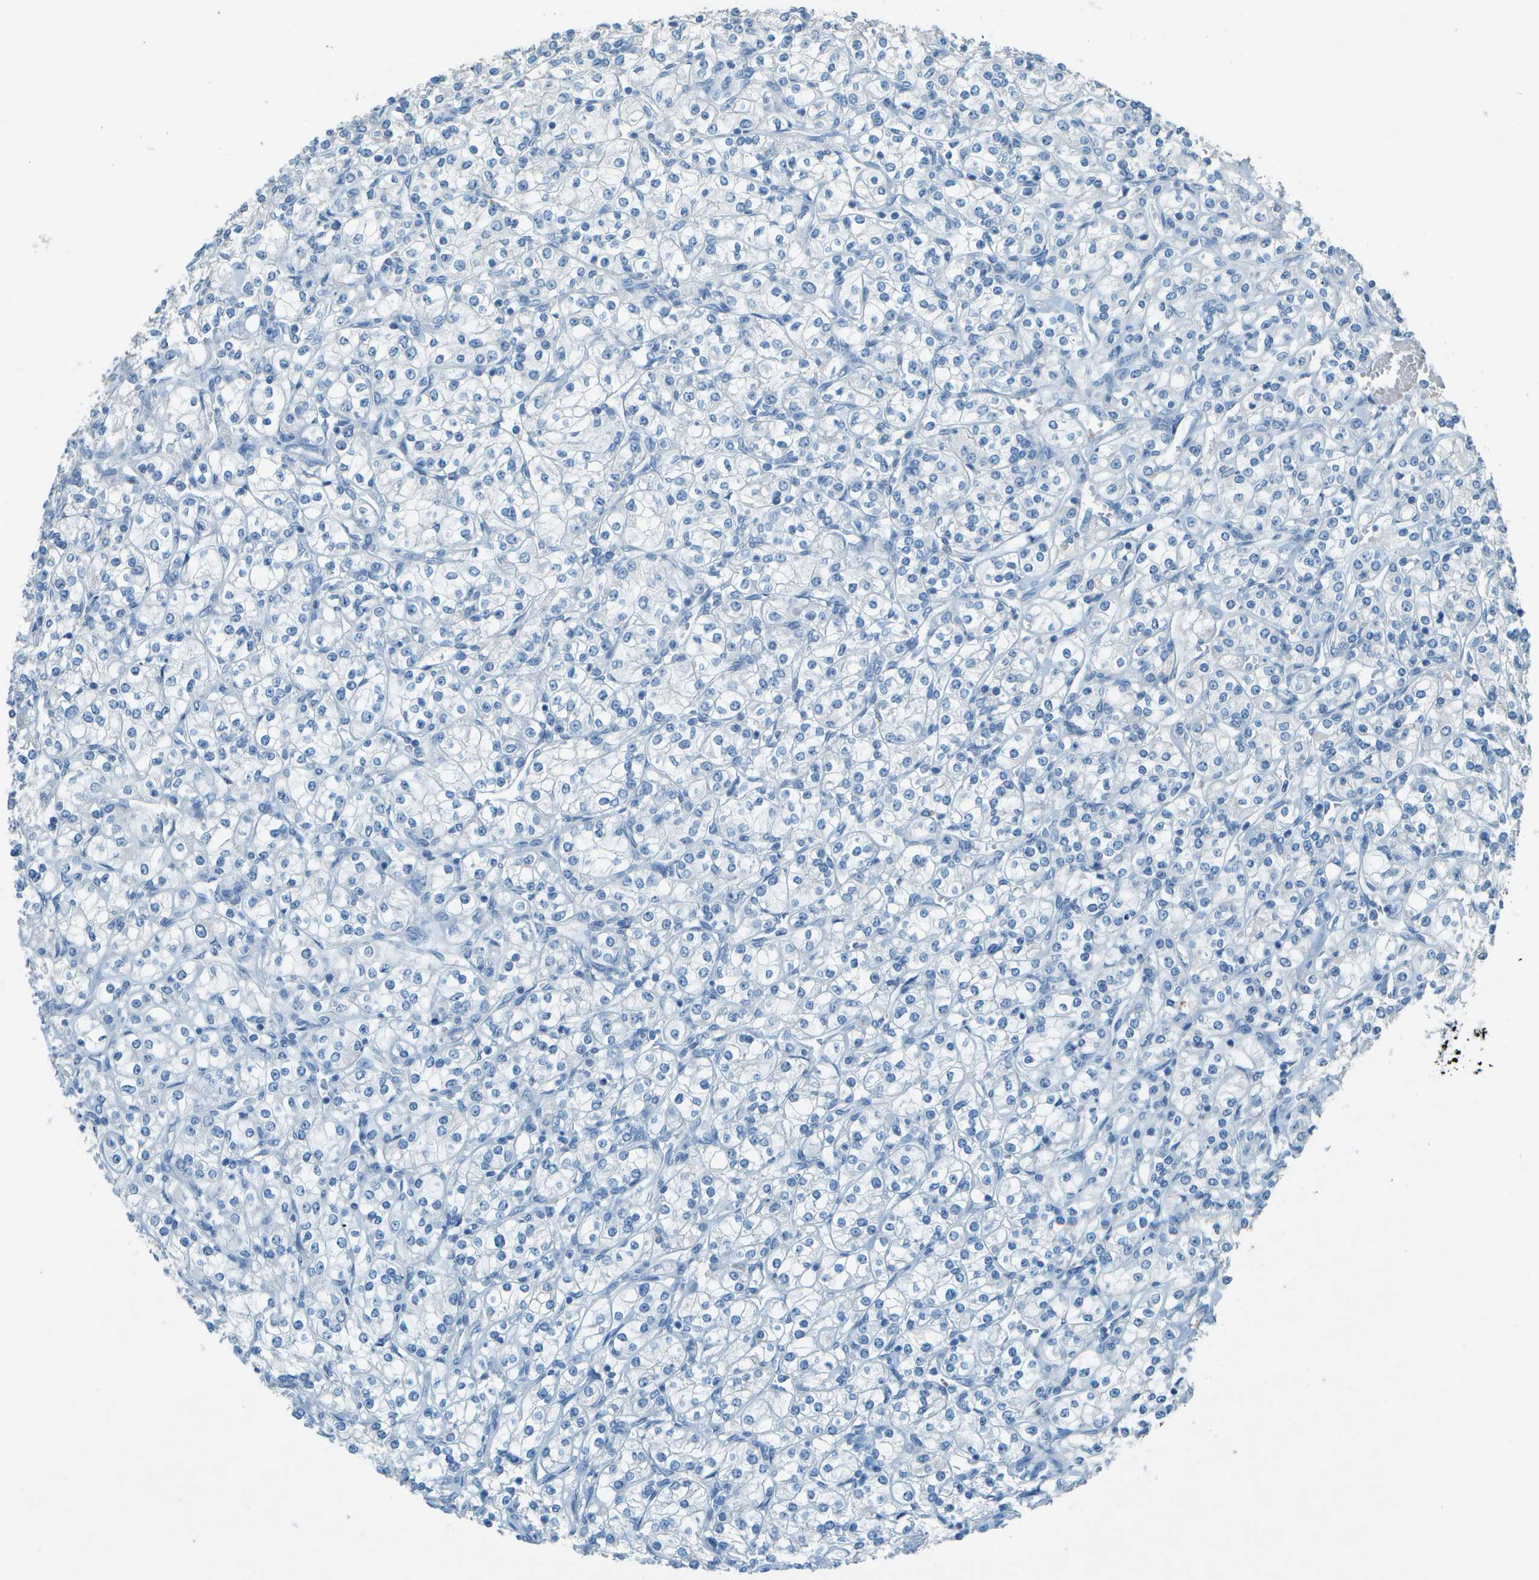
{"staining": {"intensity": "negative", "quantity": "none", "location": "none"}, "tissue": "renal cancer", "cell_type": "Tumor cells", "image_type": "cancer", "snomed": [{"axis": "morphology", "description": "Adenocarcinoma, NOS"}, {"axis": "topography", "description": "Kidney"}], "caption": "Immunohistochemistry image of neoplastic tissue: renal adenocarcinoma stained with DAB (3,3'-diaminobenzidine) demonstrates no significant protein staining in tumor cells.", "gene": "LGI2", "patient": {"sex": "male", "age": 77}}